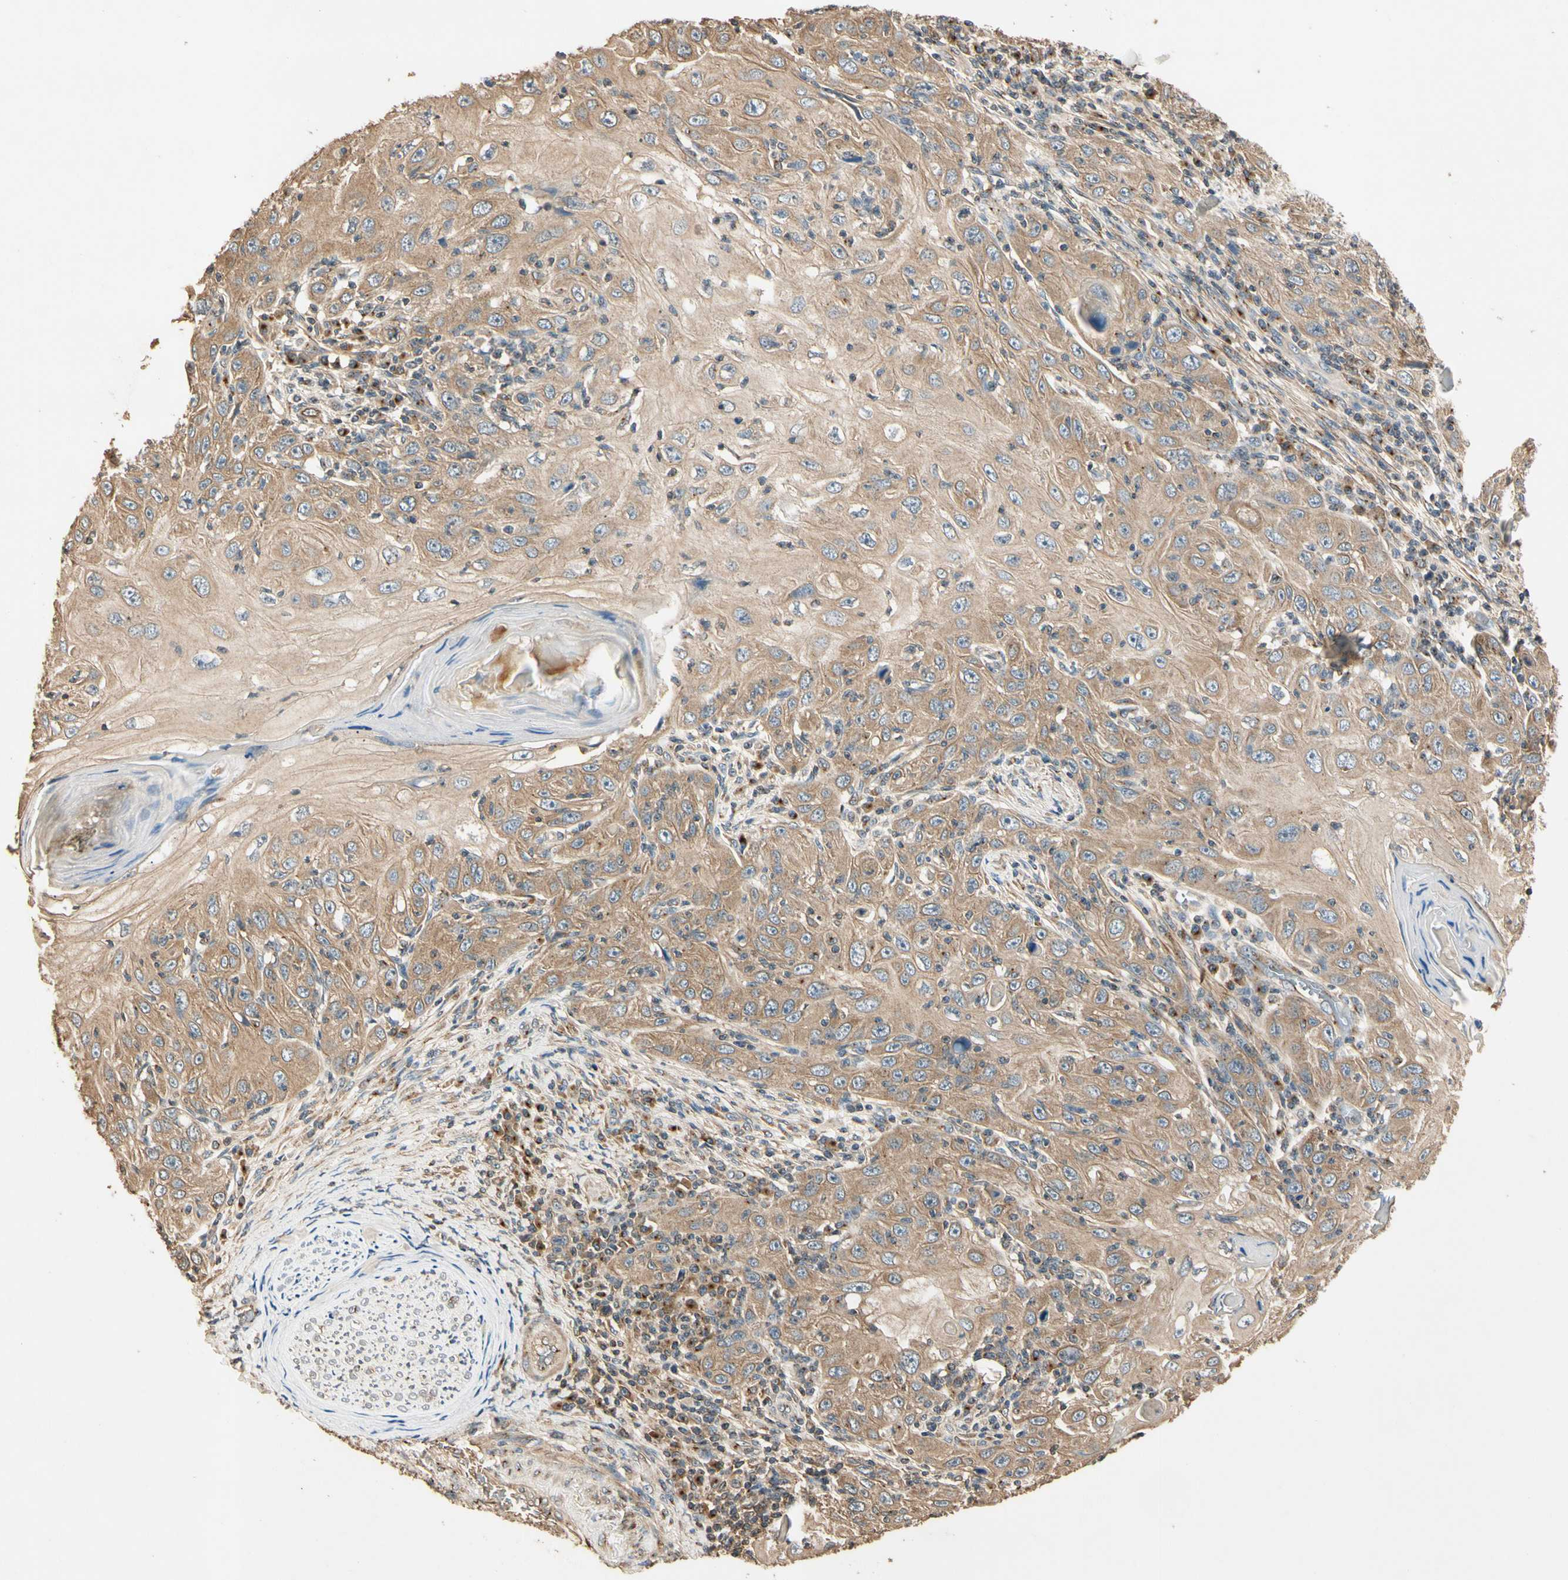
{"staining": {"intensity": "moderate", "quantity": ">75%", "location": "cytoplasmic/membranous"}, "tissue": "skin cancer", "cell_type": "Tumor cells", "image_type": "cancer", "snomed": [{"axis": "morphology", "description": "Squamous cell carcinoma, NOS"}, {"axis": "topography", "description": "Skin"}], "caption": "Moderate cytoplasmic/membranous positivity for a protein is appreciated in about >75% of tumor cells of skin cancer (squamous cell carcinoma) using immunohistochemistry (IHC).", "gene": "AKAP9", "patient": {"sex": "female", "age": 88}}